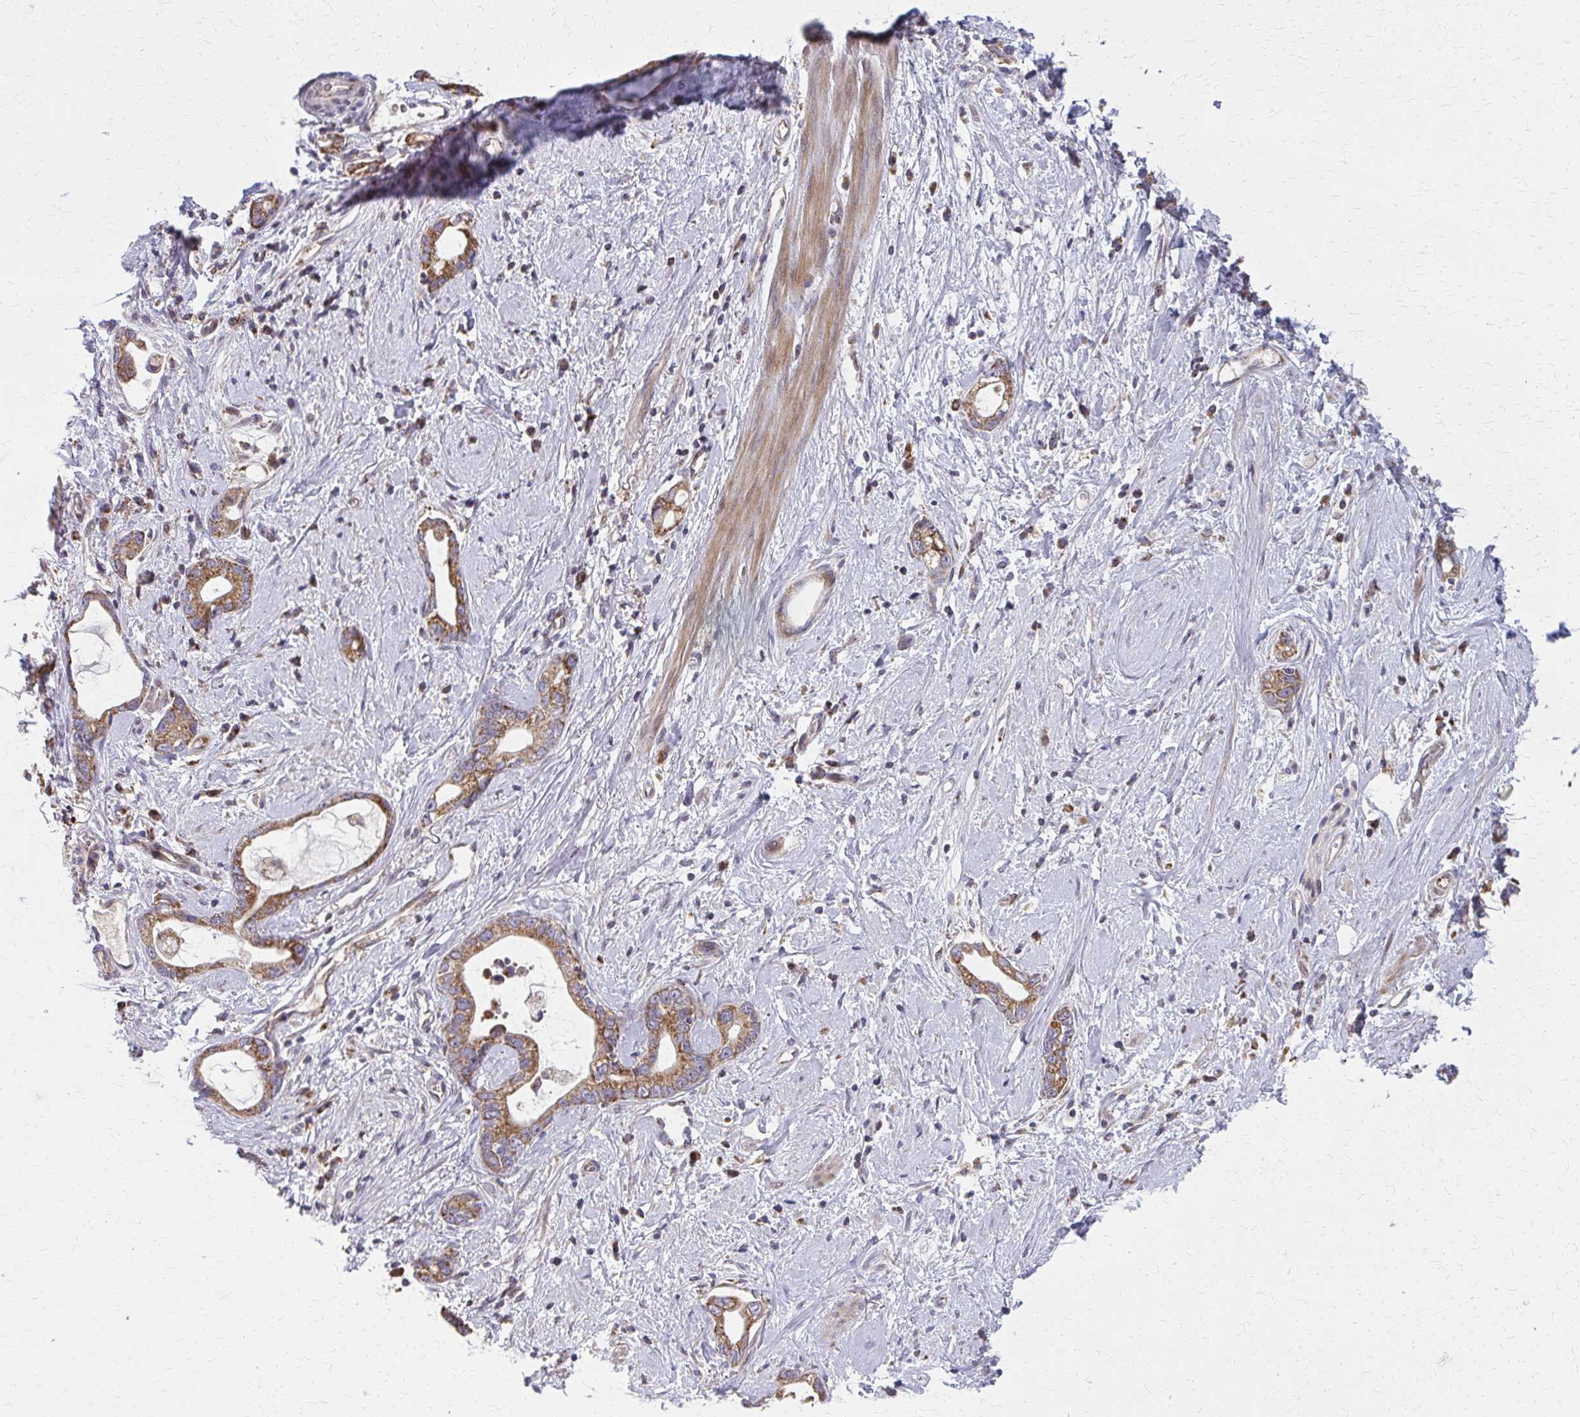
{"staining": {"intensity": "moderate", "quantity": ">75%", "location": "cytoplasmic/membranous"}, "tissue": "stomach cancer", "cell_type": "Tumor cells", "image_type": "cancer", "snomed": [{"axis": "morphology", "description": "Adenocarcinoma, NOS"}, {"axis": "topography", "description": "Stomach"}], "caption": "Brown immunohistochemical staining in adenocarcinoma (stomach) reveals moderate cytoplasmic/membranous staining in about >75% of tumor cells.", "gene": "MCCC1", "patient": {"sex": "male", "age": 55}}